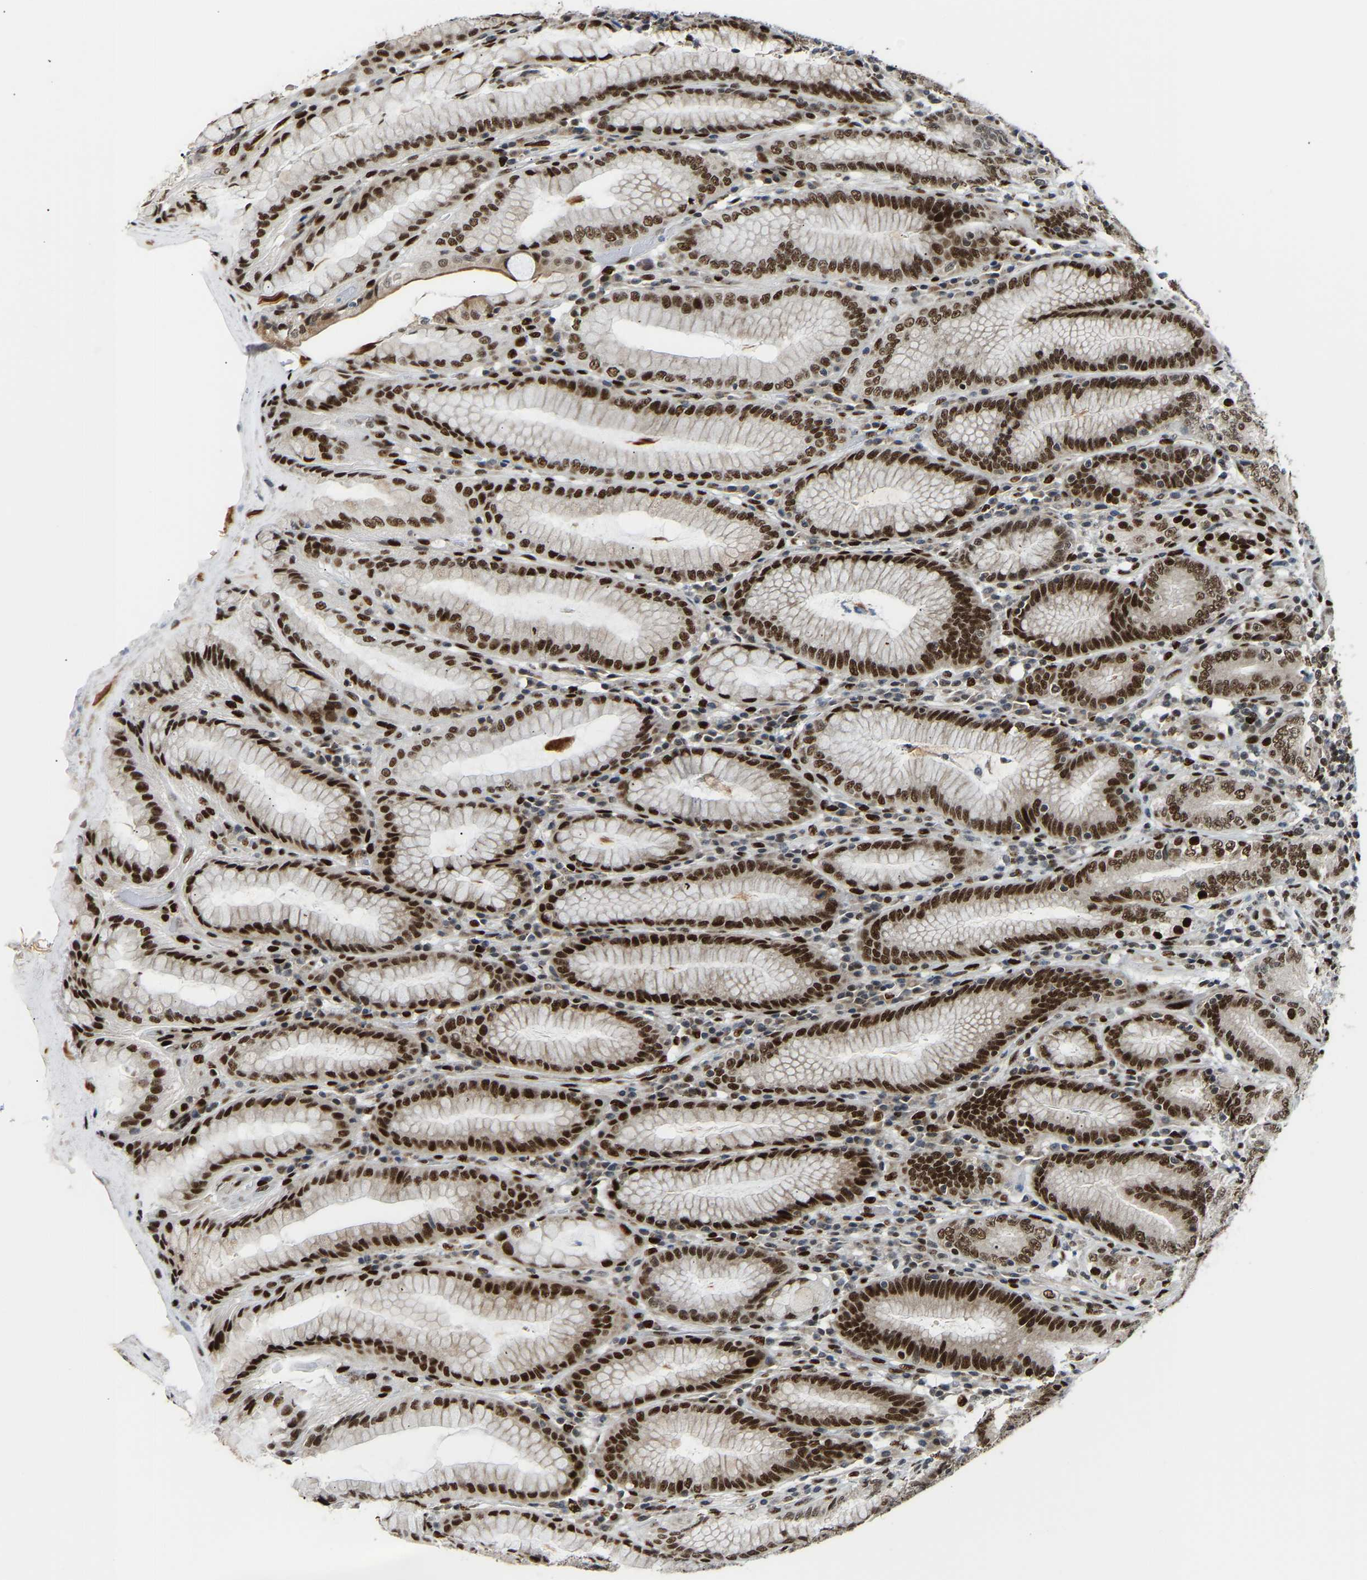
{"staining": {"intensity": "strong", "quantity": ">75%", "location": "nuclear"}, "tissue": "stomach", "cell_type": "Glandular cells", "image_type": "normal", "snomed": [{"axis": "morphology", "description": "Normal tissue, NOS"}, {"axis": "topography", "description": "Stomach, lower"}], "caption": "High-power microscopy captured an immunohistochemistry histopathology image of normal stomach, revealing strong nuclear positivity in approximately >75% of glandular cells.", "gene": "SSBP2", "patient": {"sex": "female", "age": 76}}